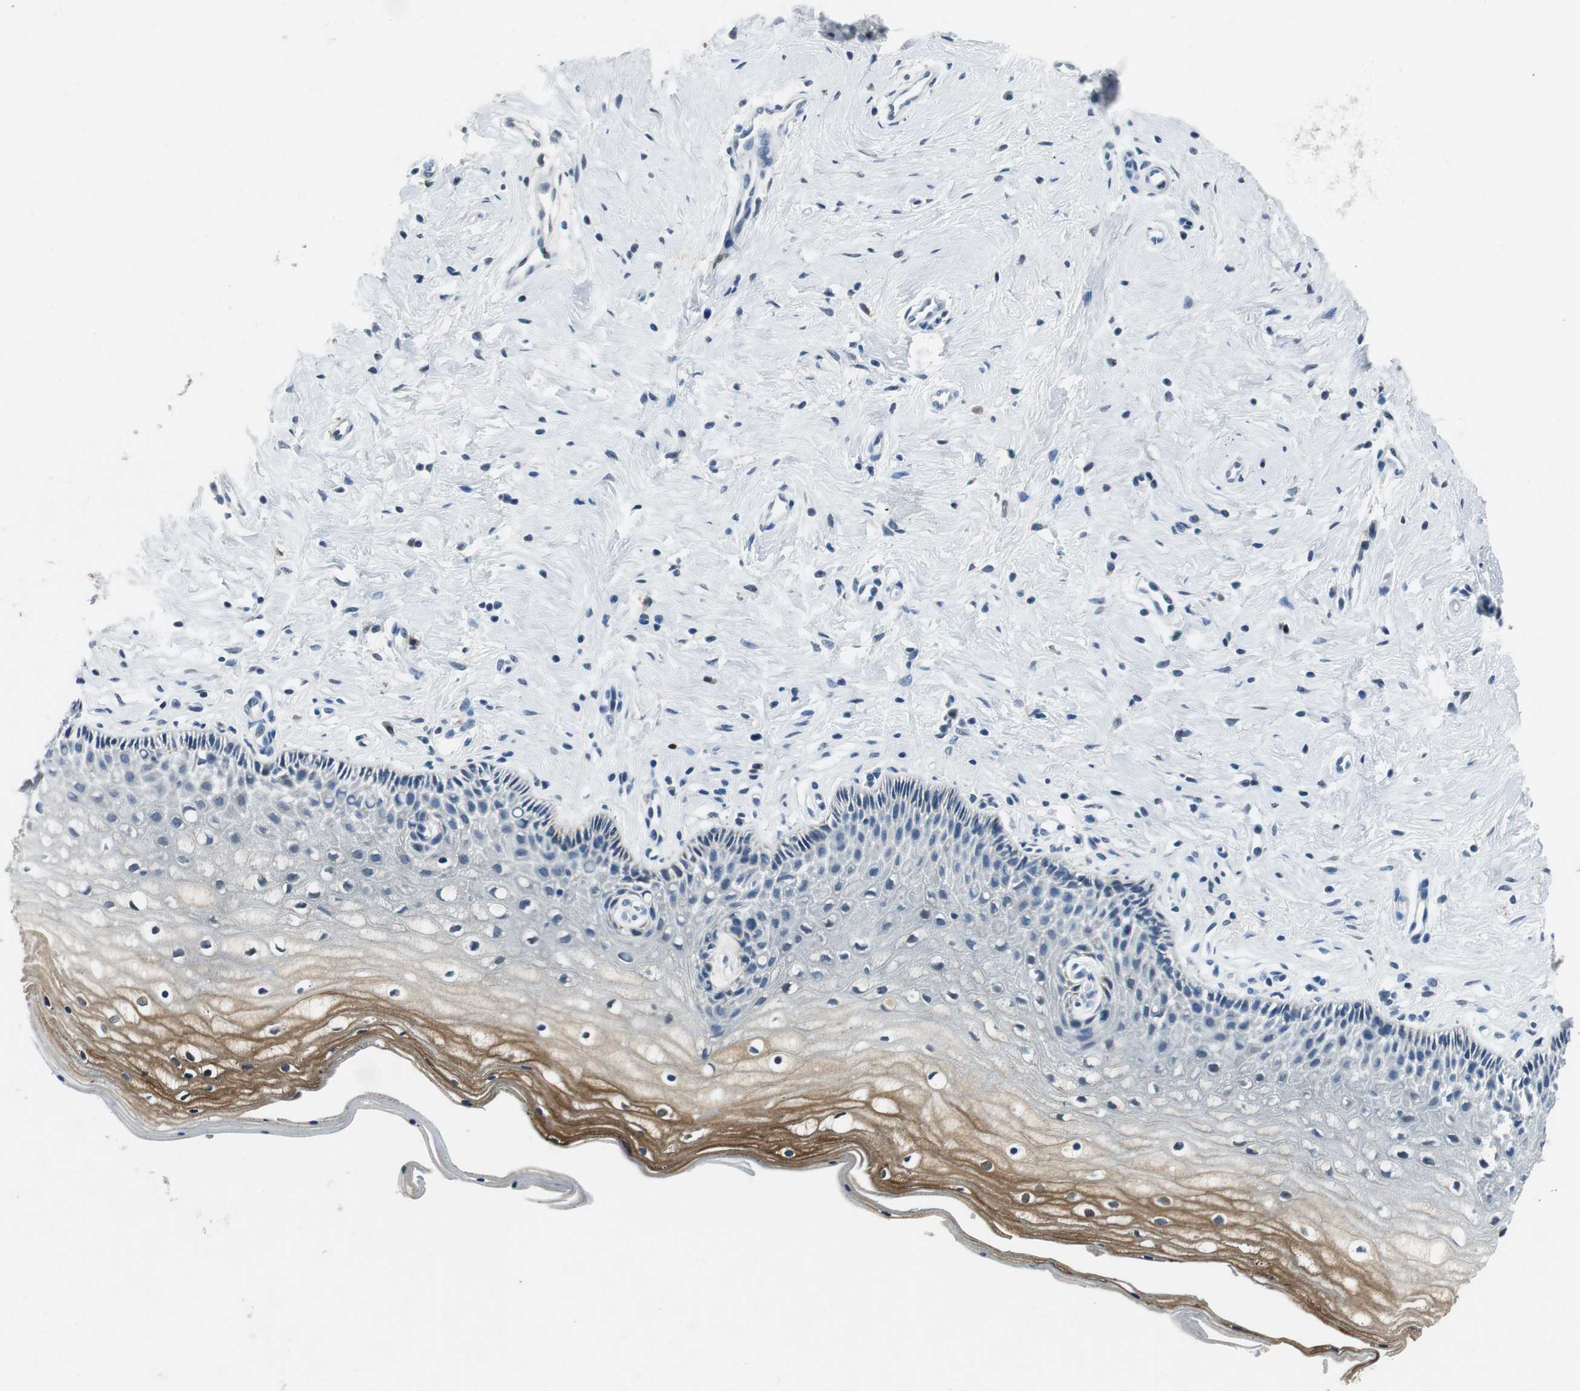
{"staining": {"intensity": "moderate", "quantity": "<25%", "location": "cytoplasmic/membranous"}, "tissue": "cervix", "cell_type": "Squamous epithelial cells", "image_type": "normal", "snomed": [{"axis": "morphology", "description": "Normal tissue, NOS"}, {"axis": "topography", "description": "Cervix"}], "caption": "Approximately <25% of squamous epithelial cells in normal cervix demonstrate moderate cytoplasmic/membranous protein positivity as visualized by brown immunohistochemical staining.", "gene": "ME1", "patient": {"sex": "female", "age": 46}}